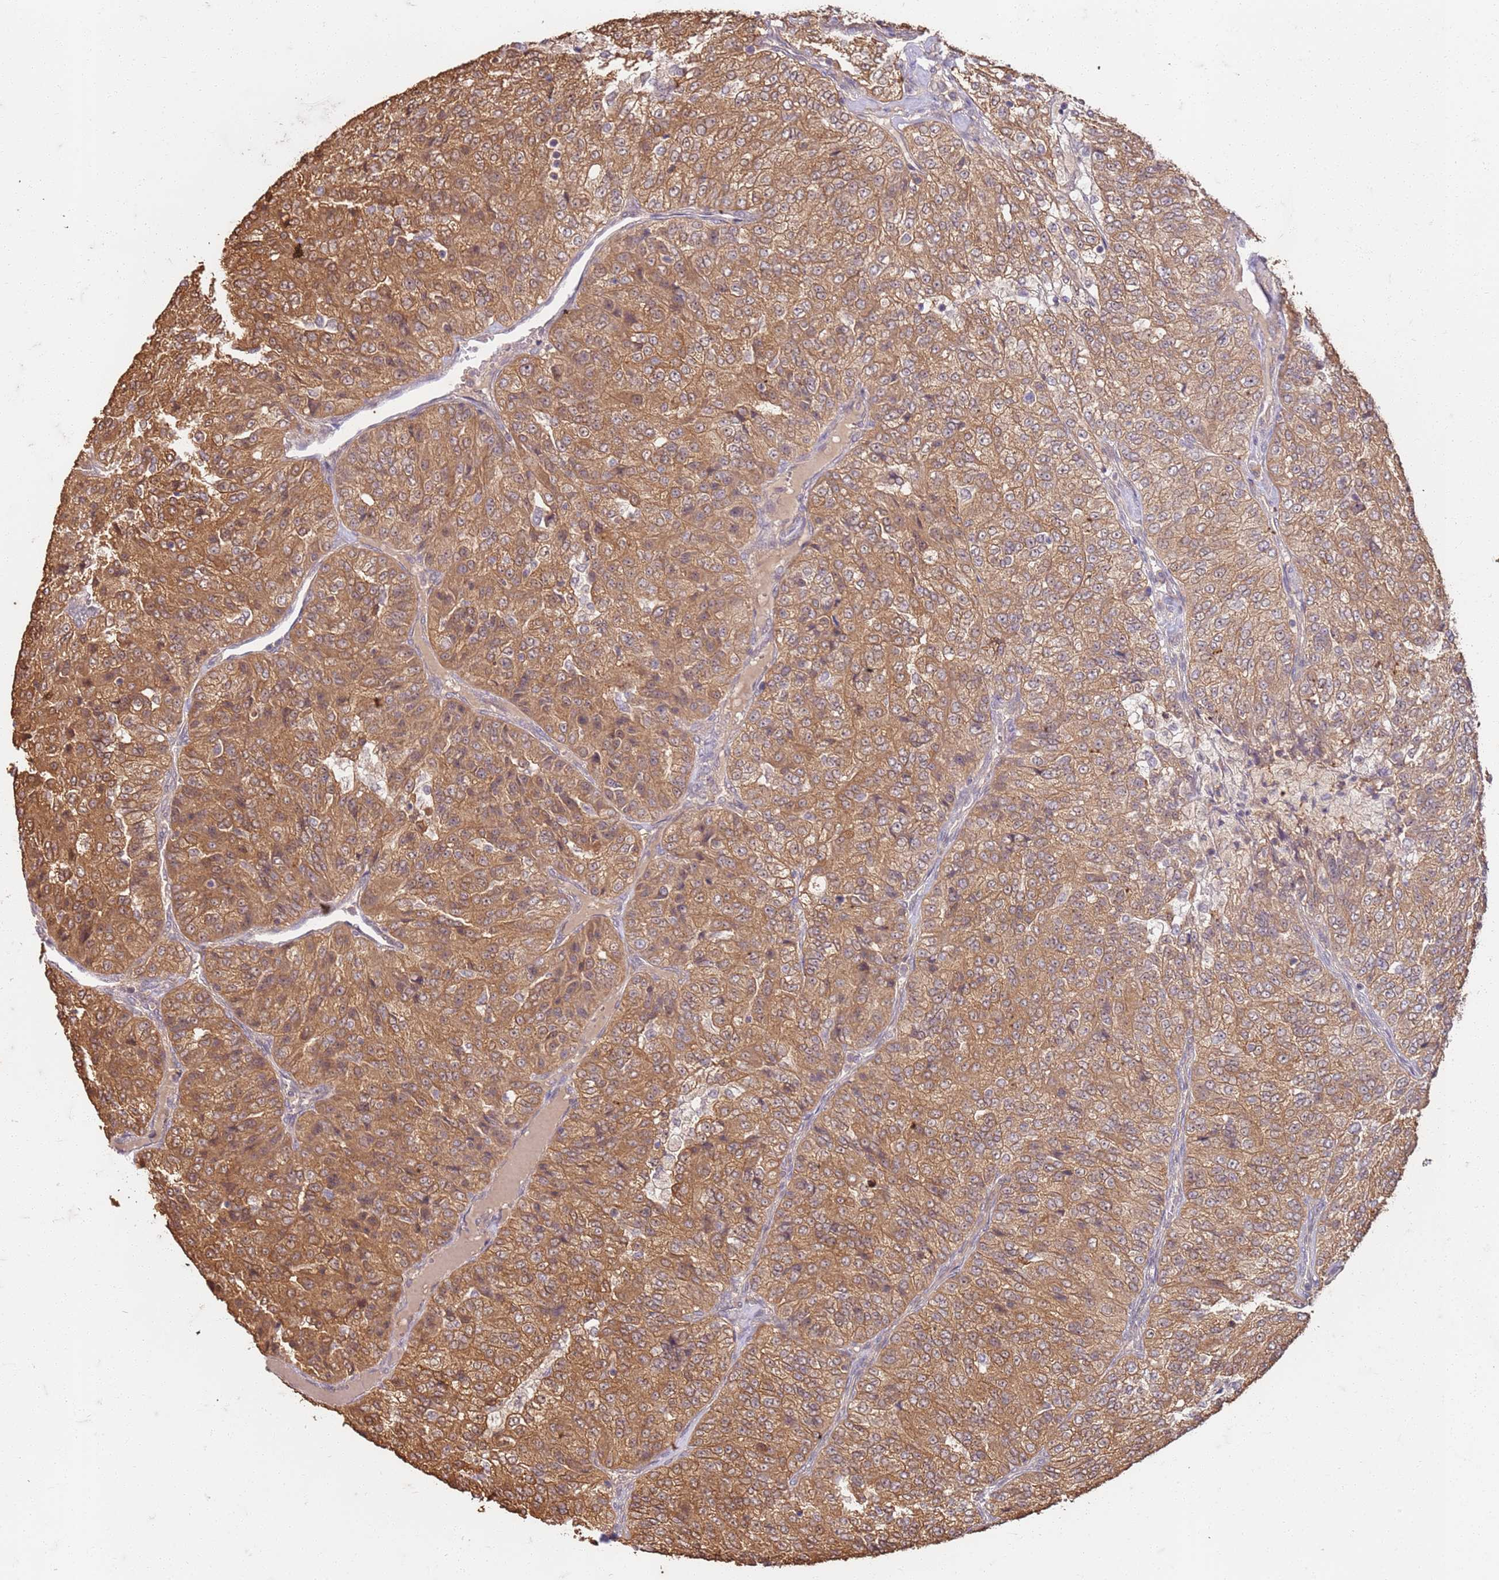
{"staining": {"intensity": "moderate", "quantity": ">75%", "location": "cytoplasmic/membranous"}, "tissue": "renal cancer", "cell_type": "Tumor cells", "image_type": "cancer", "snomed": [{"axis": "morphology", "description": "Adenocarcinoma, NOS"}, {"axis": "topography", "description": "Kidney"}], "caption": "IHC staining of renal cancer, which demonstrates medium levels of moderate cytoplasmic/membranous expression in approximately >75% of tumor cells indicating moderate cytoplasmic/membranous protein staining. The staining was performed using DAB (brown) for protein detection and nuclei were counterstained in hematoxylin (blue).", "gene": "UBE3A", "patient": {"sex": "female", "age": 63}}